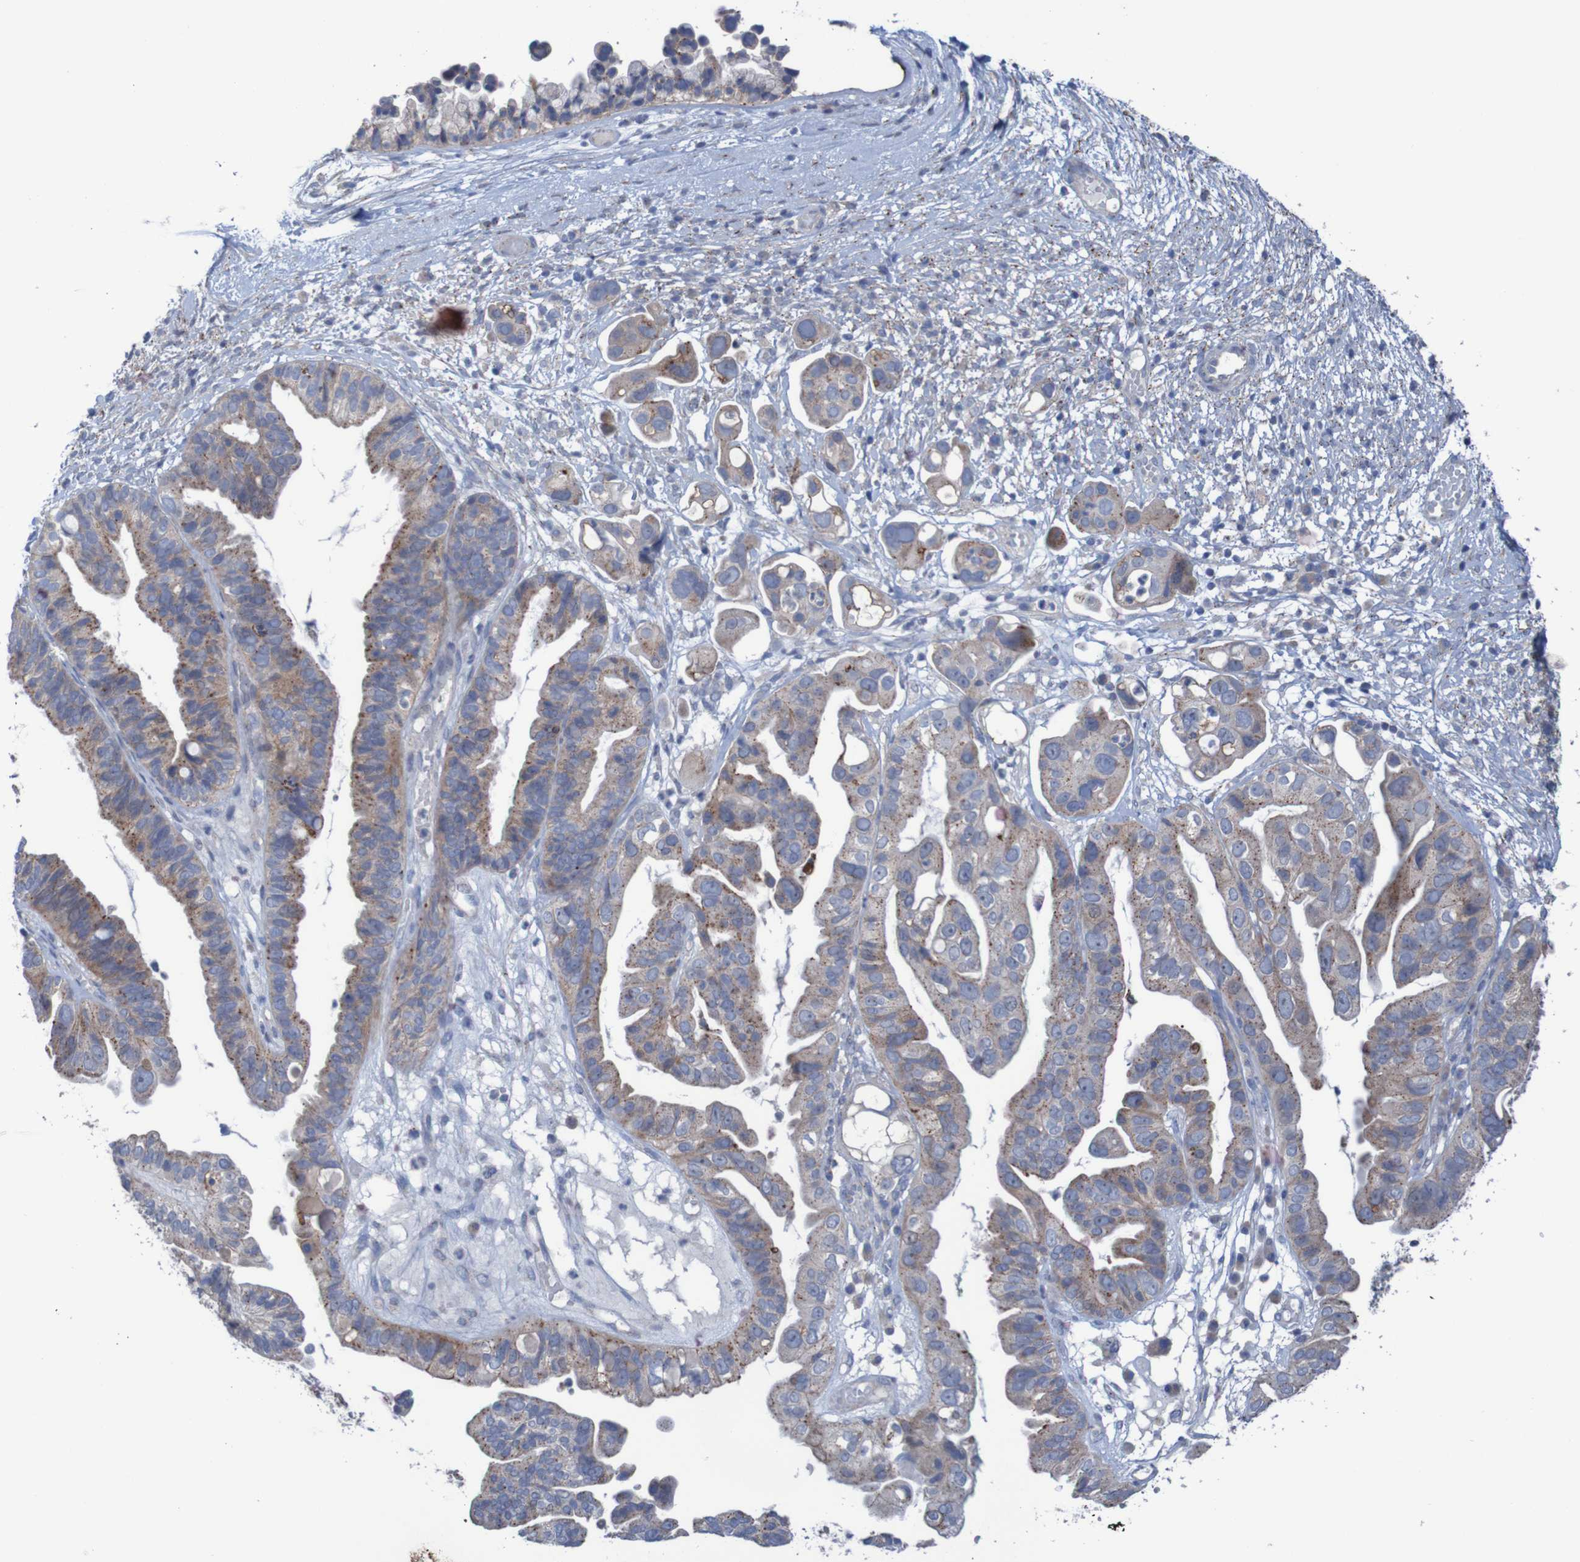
{"staining": {"intensity": "weak", "quantity": ">75%", "location": "cytoplasmic/membranous"}, "tissue": "ovarian cancer", "cell_type": "Tumor cells", "image_type": "cancer", "snomed": [{"axis": "morphology", "description": "Cystadenocarcinoma, serous, NOS"}, {"axis": "topography", "description": "Ovary"}], "caption": "Ovarian cancer (serous cystadenocarcinoma) stained for a protein (brown) shows weak cytoplasmic/membranous positive positivity in about >75% of tumor cells.", "gene": "ANGPT4", "patient": {"sex": "female", "age": 56}}